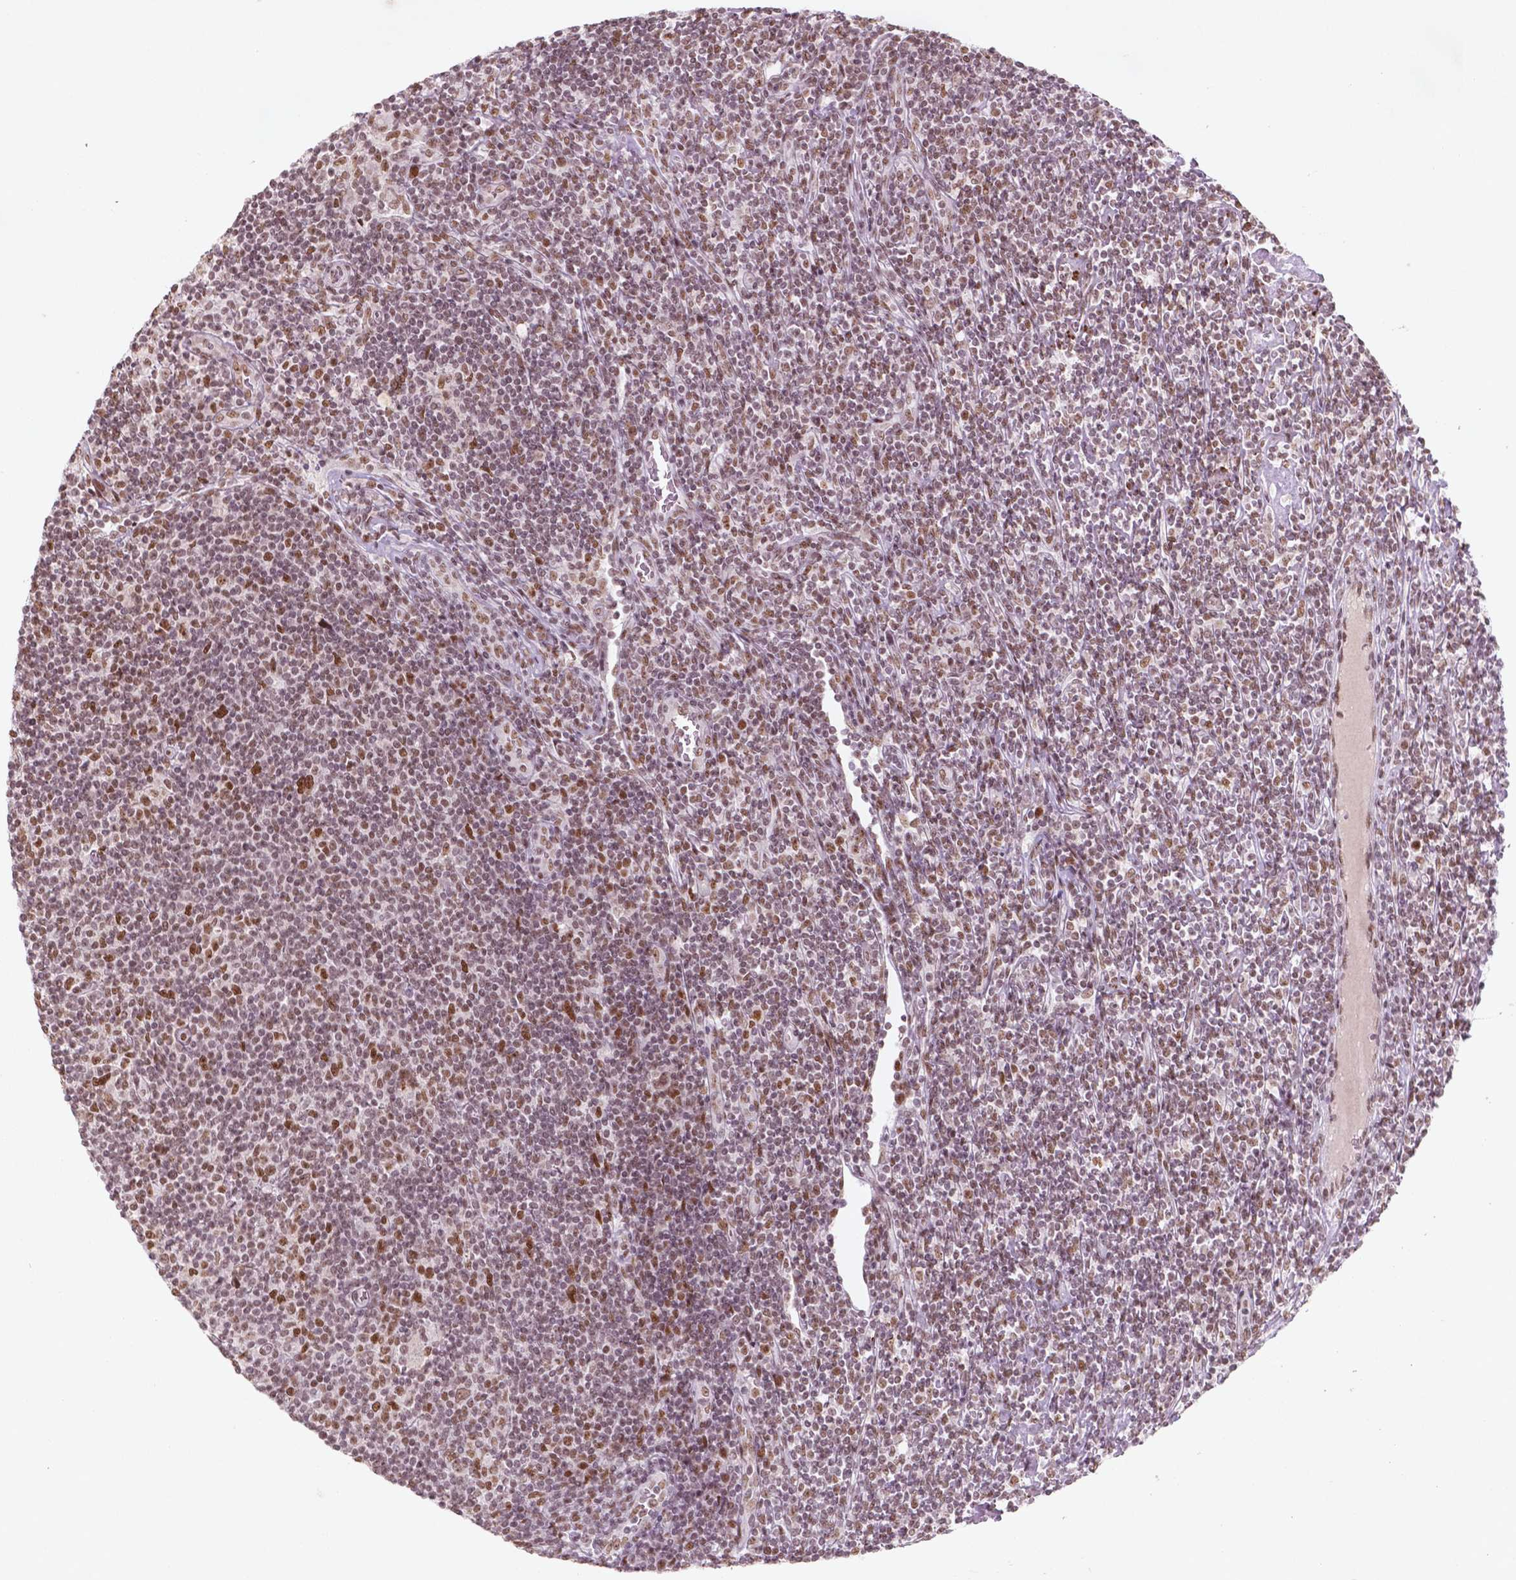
{"staining": {"intensity": "strong", "quantity": ">75%", "location": "nuclear"}, "tissue": "lymphoma", "cell_type": "Tumor cells", "image_type": "cancer", "snomed": [{"axis": "morphology", "description": "Hodgkin's disease, NOS"}, {"axis": "topography", "description": "Lymph node"}], "caption": "Brown immunohistochemical staining in human lymphoma displays strong nuclear staining in approximately >75% of tumor cells.", "gene": "HMG20B", "patient": {"sex": "male", "age": 40}}